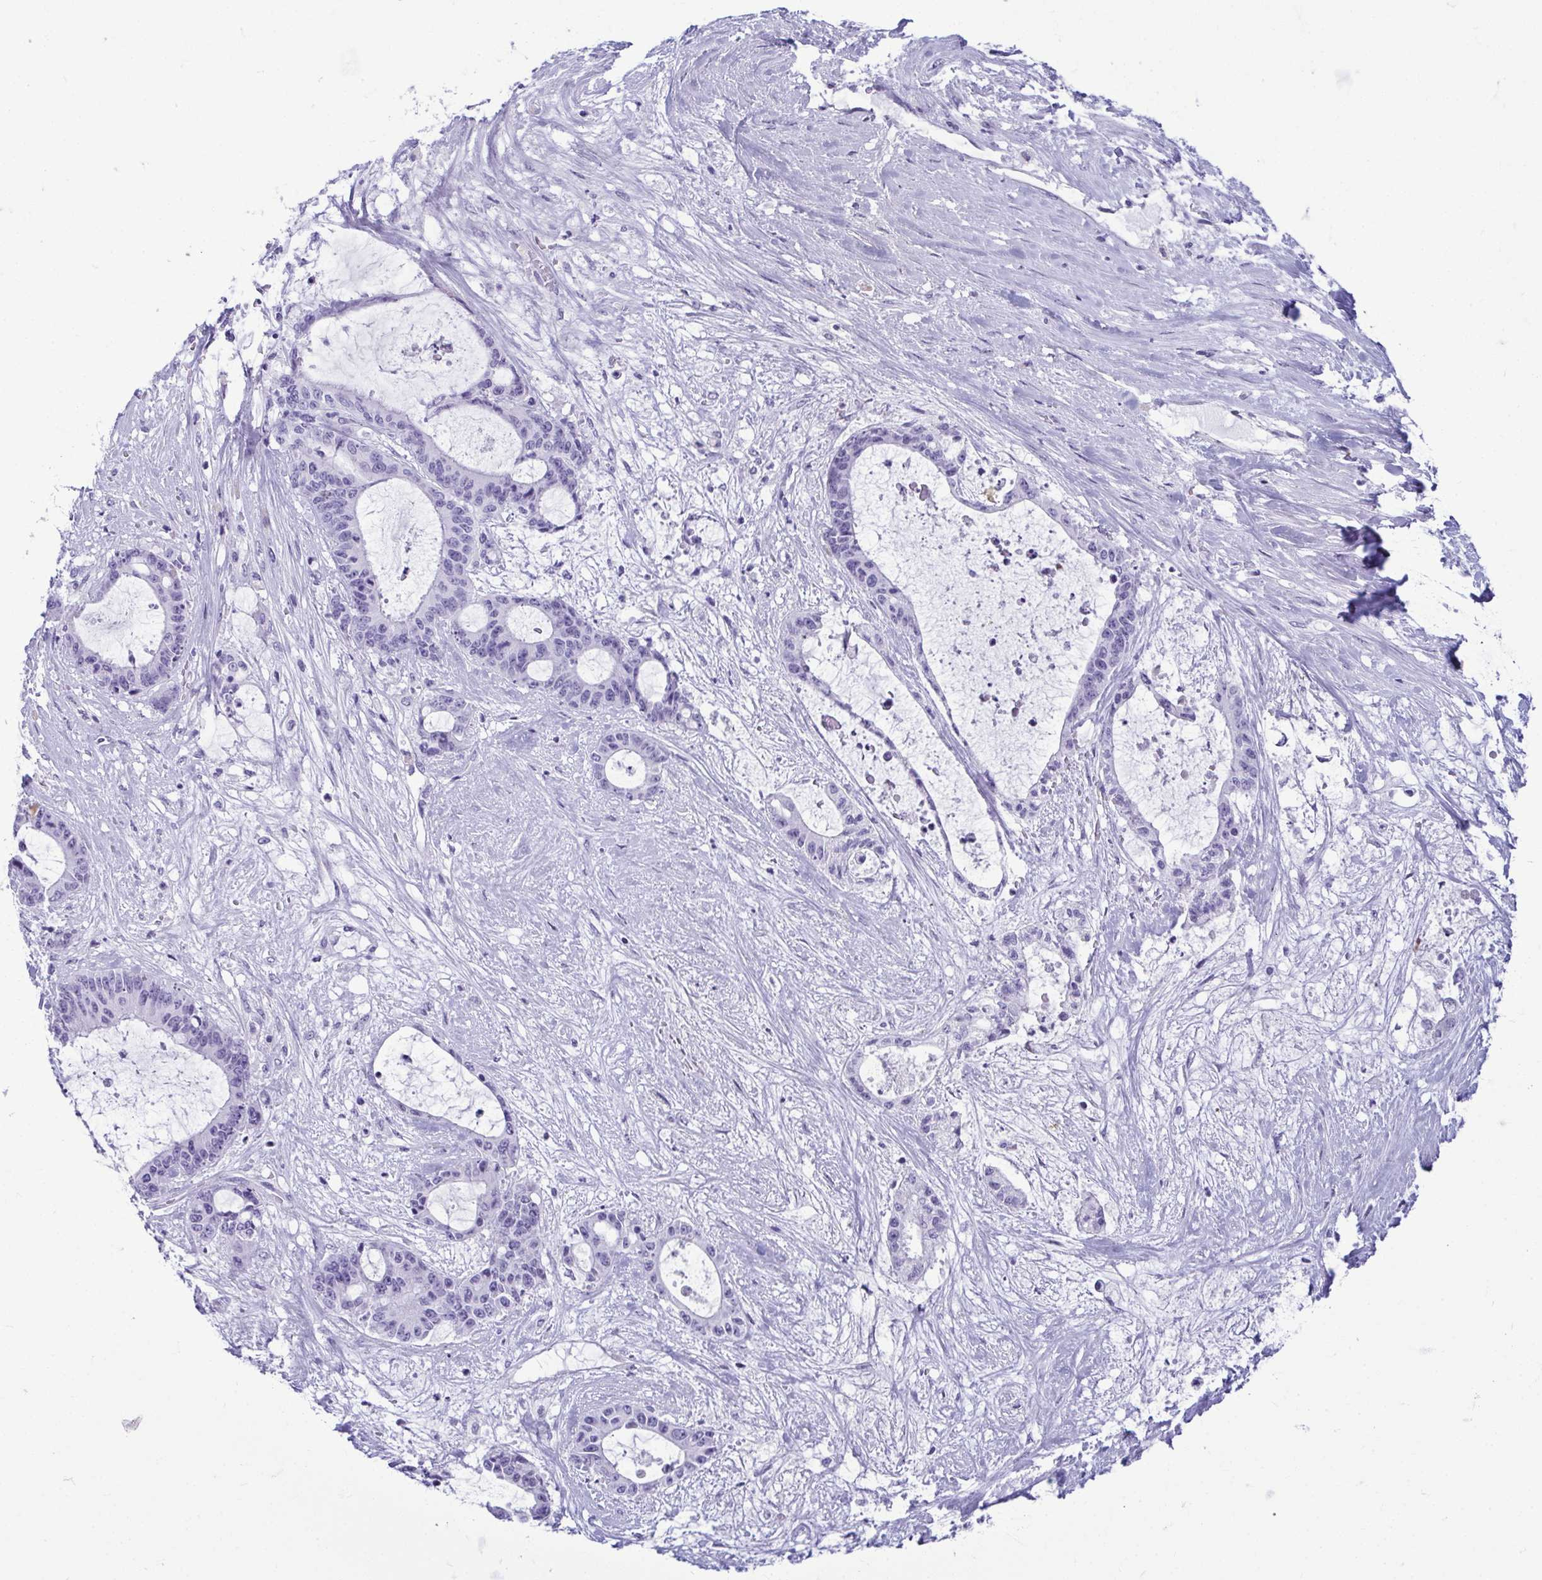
{"staining": {"intensity": "negative", "quantity": "none", "location": "none"}, "tissue": "liver cancer", "cell_type": "Tumor cells", "image_type": "cancer", "snomed": [{"axis": "morphology", "description": "Normal tissue, NOS"}, {"axis": "morphology", "description": "Cholangiocarcinoma"}, {"axis": "topography", "description": "Liver"}, {"axis": "topography", "description": "Peripheral nerve tissue"}], "caption": "Liver cancer (cholangiocarcinoma) was stained to show a protein in brown. There is no significant positivity in tumor cells.", "gene": "SERPINI1", "patient": {"sex": "female", "age": 73}}